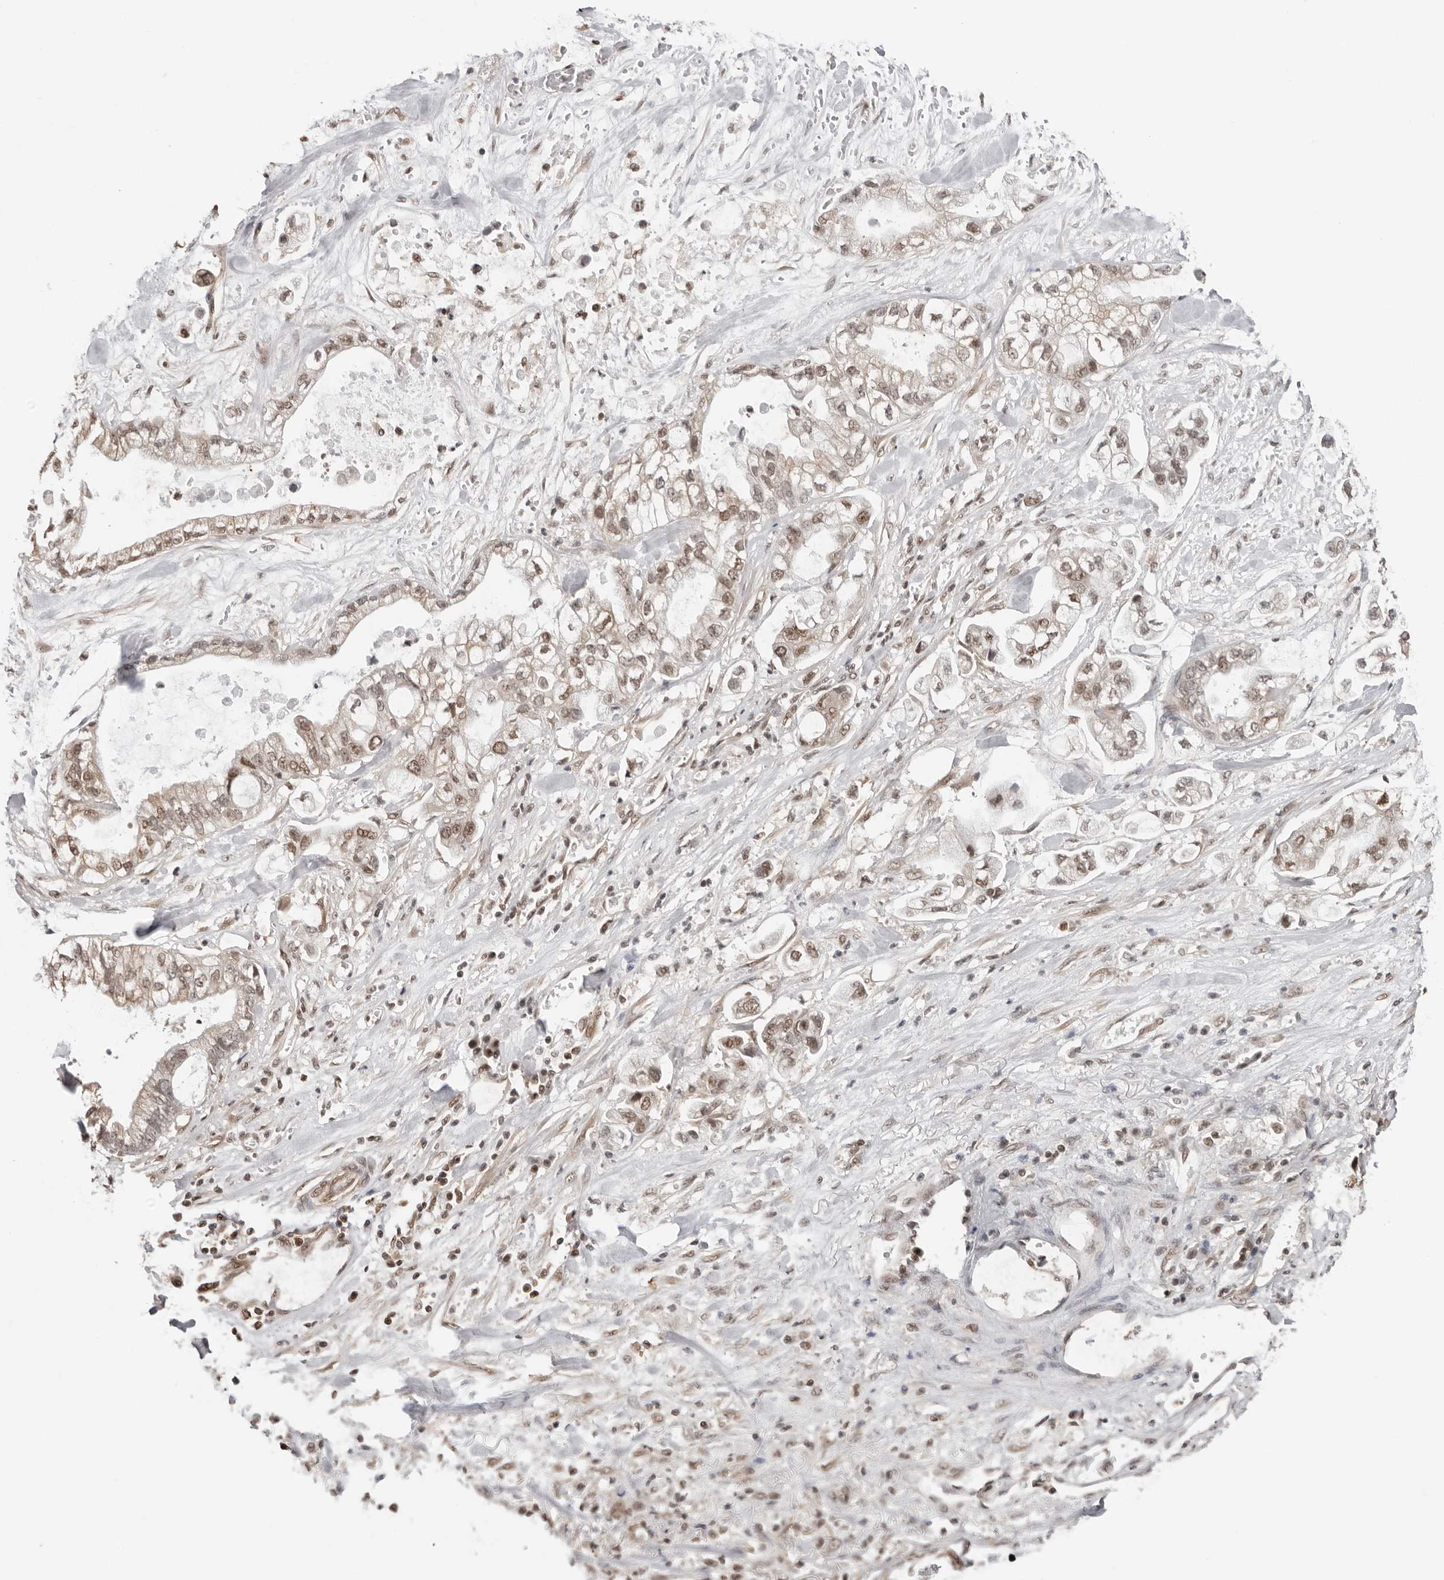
{"staining": {"intensity": "weak", "quantity": ">75%", "location": "nuclear"}, "tissue": "stomach cancer", "cell_type": "Tumor cells", "image_type": "cancer", "snomed": [{"axis": "morphology", "description": "Normal tissue, NOS"}, {"axis": "morphology", "description": "Adenocarcinoma, NOS"}, {"axis": "topography", "description": "Stomach"}], "caption": "Immunohistochemical staining of adenocarcinoma (stomach) exhibits low levels of weak nuclear staining in approximately >75% of tumor cells.", "gene": "SDE2", "patient": {"sex": "male", "age": 62}}